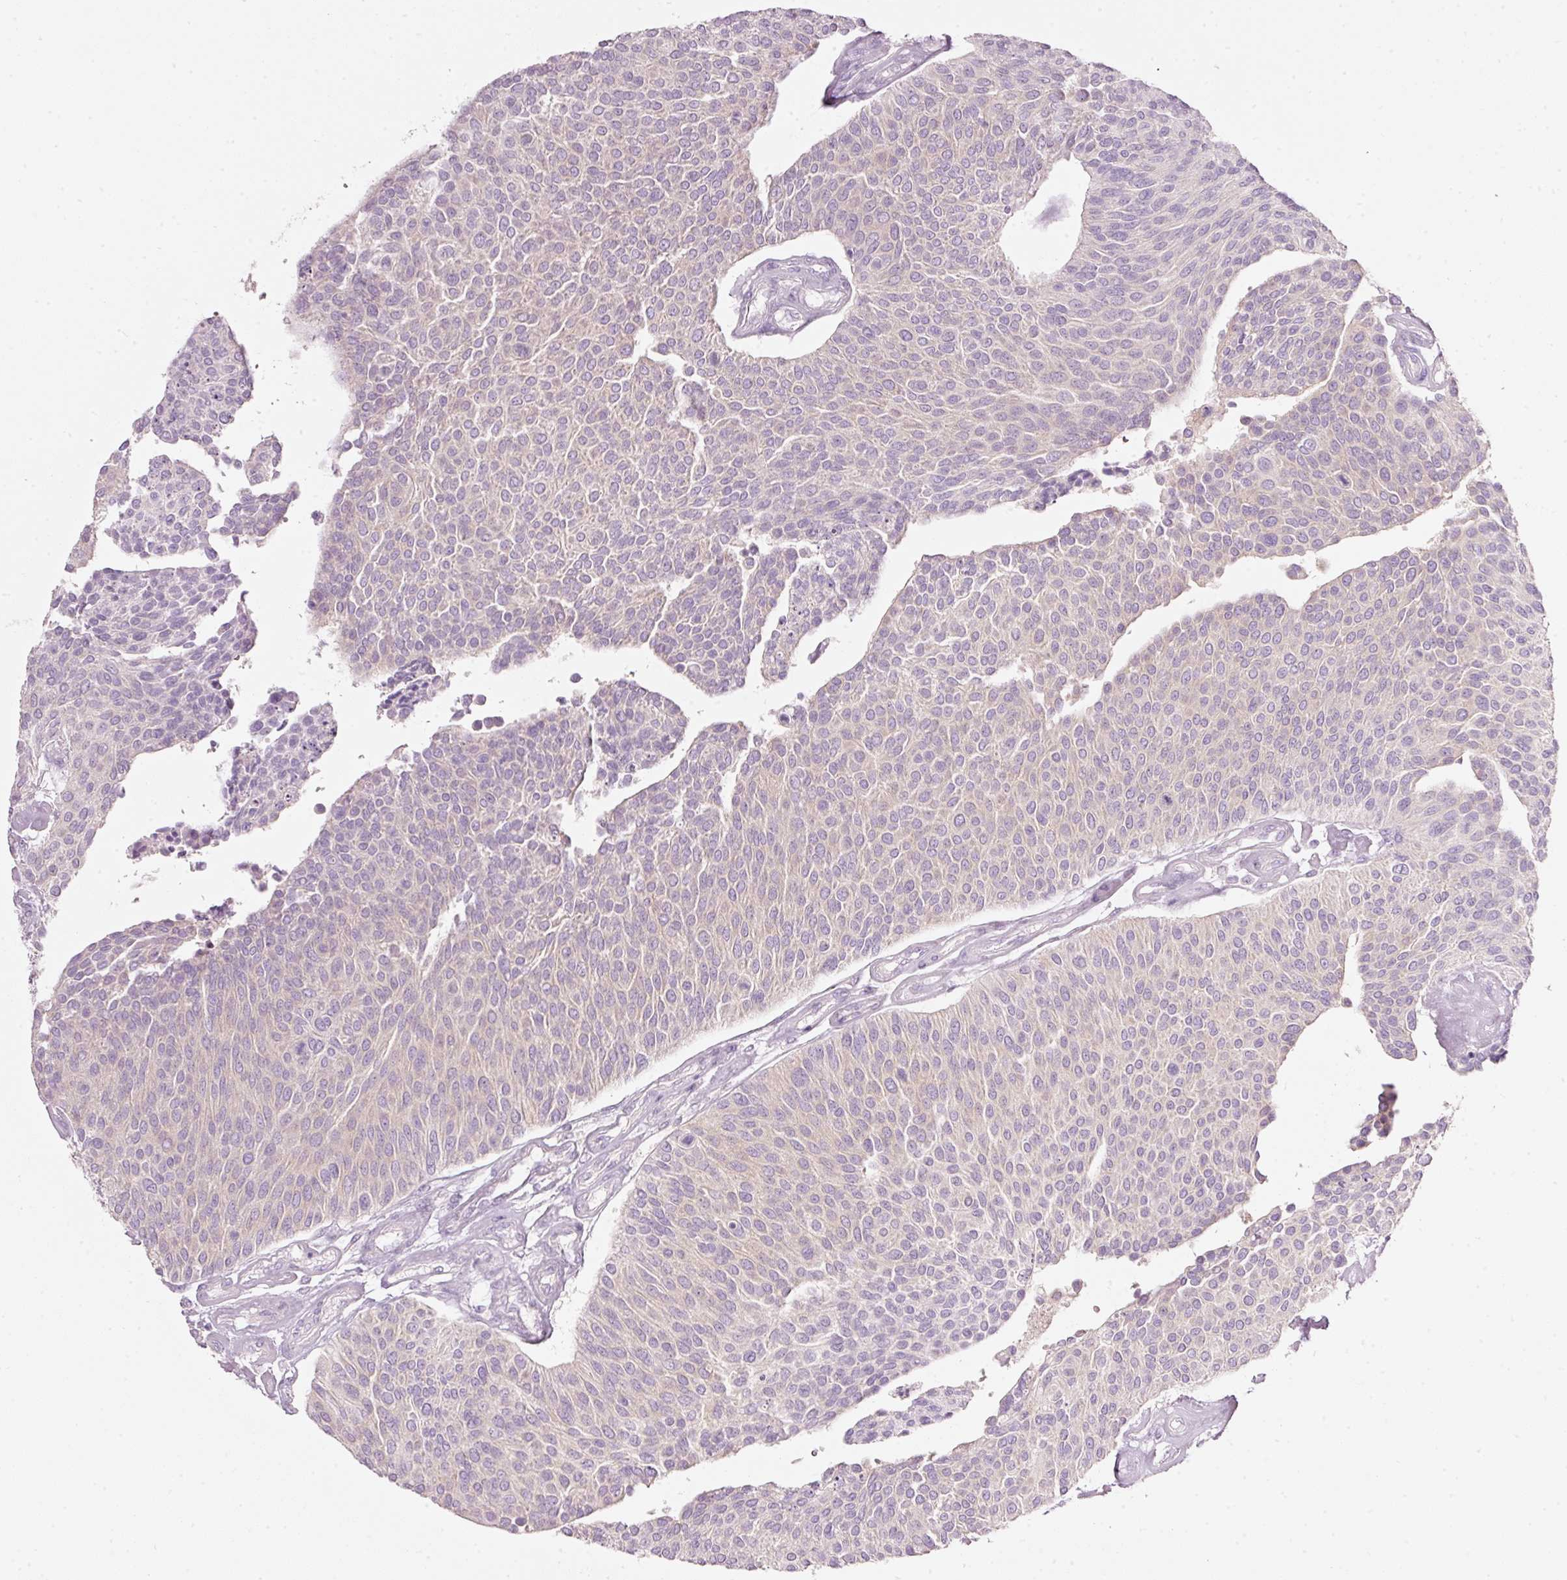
{"staining": {"intensity": "negative", "quantity": "none", "location": "none"}, "tissue": "urothelial cancer", "cell_type": "Tumor cells", "image_type": "cancer", "snomed": [{"axis": "morphology", "description": "Urothelial carcinoma, NOS"}, {"axis": "topography", "description": "Urinary bladder"}], "caption": "High power microscopy photomicrograph of an immunohistochemistry image of transitional cell carcinoma, revealing no significant positivity in tumor cells.", "gene": "PDXDC1", "patient": {"sex": "male", "age": 55}}